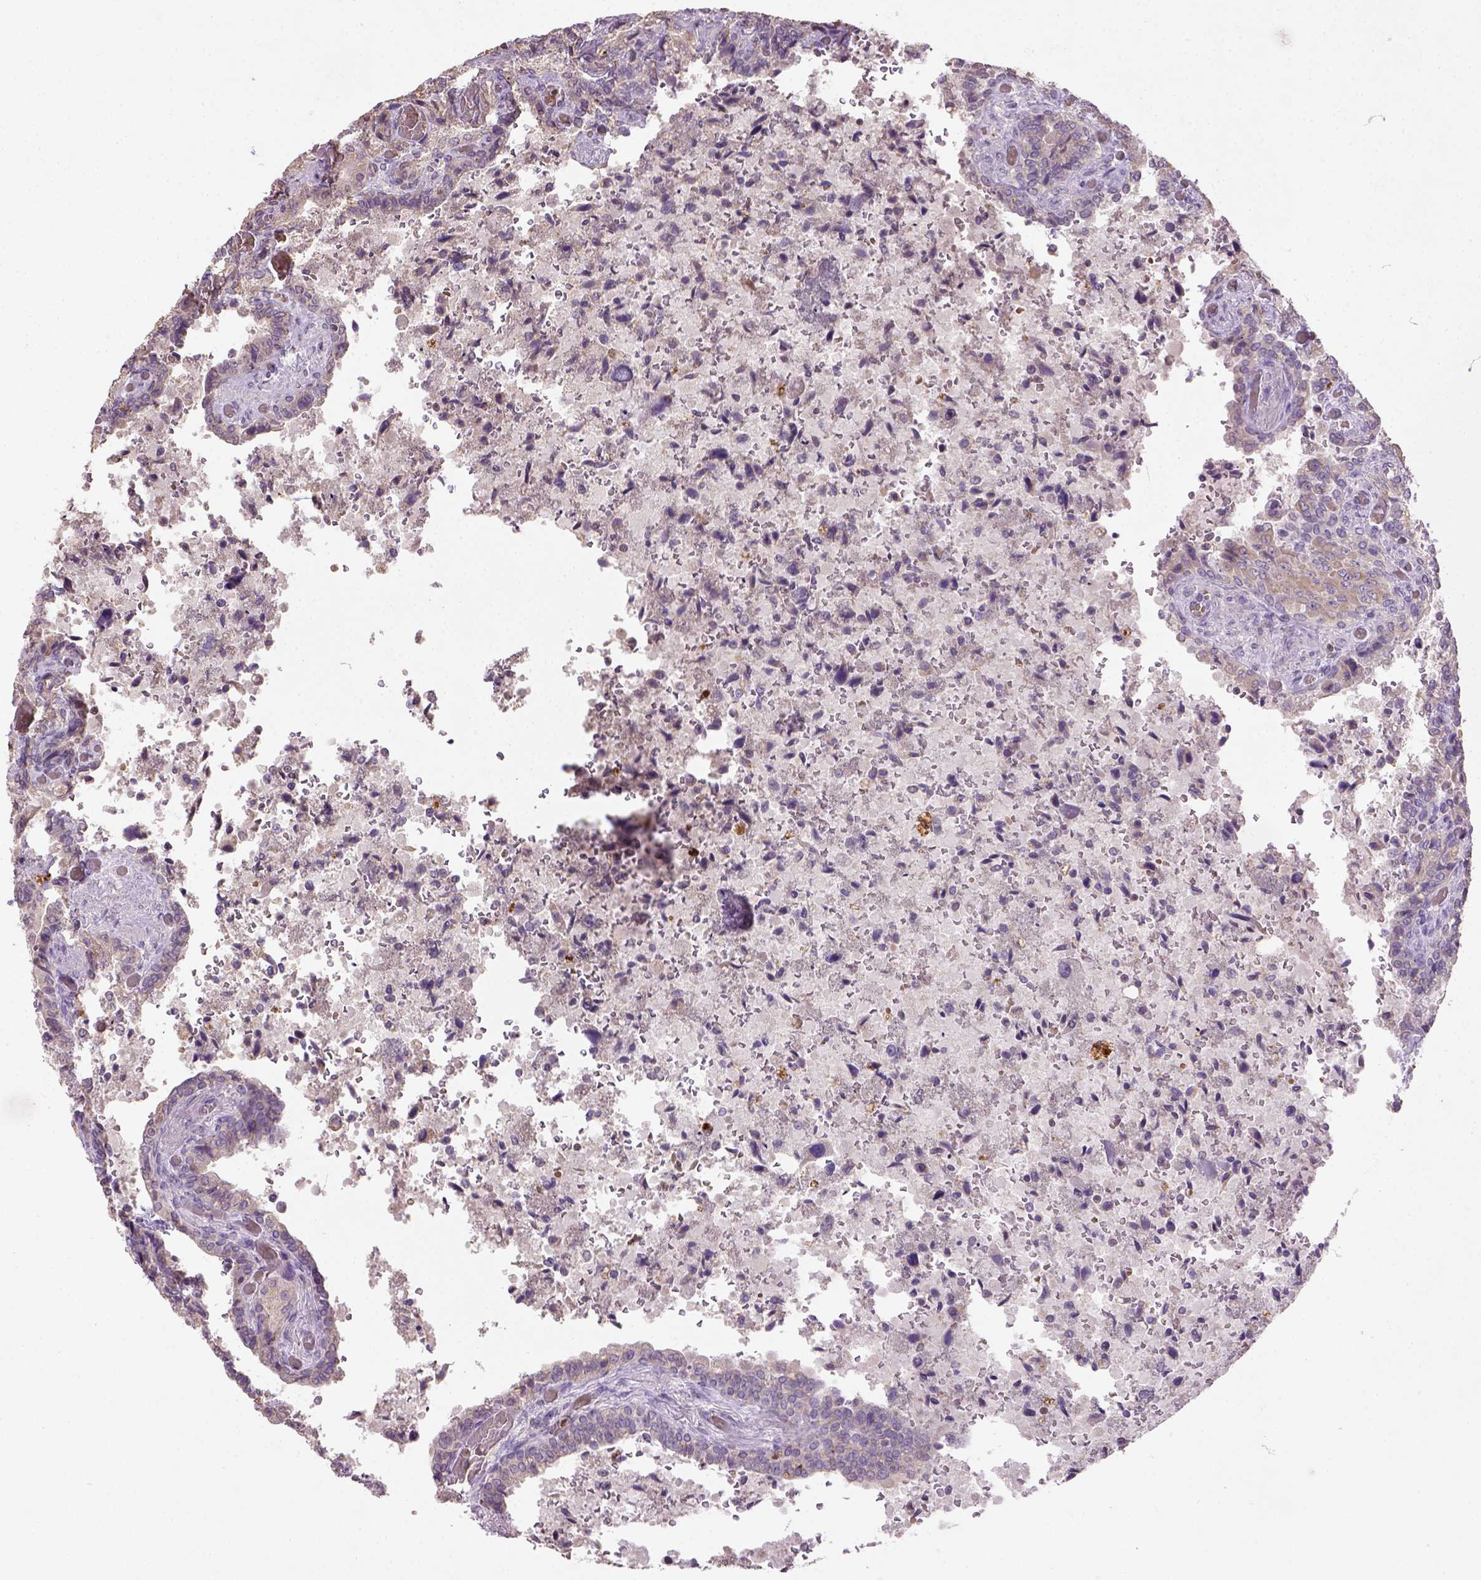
{"staining": {"intensity": "negative", "quantity": "none", "location": "none"}, "tissue": "seminal vesicle", "cell_type": "Glandular cells", "image_type": "normal", "snomed": [{"axis": "morphology", "description": "Normal tissue, NOS"}, {"axis": "topography", "description": "Seminal veicle"}], "caption": "An immunohistochemistry image of unremarkable seminal vesicle is shown. There is no staining in glandular cells of seminal vesicle.", "gene": "NUDT3", "patient": {"sex": "male", "age": 68}}